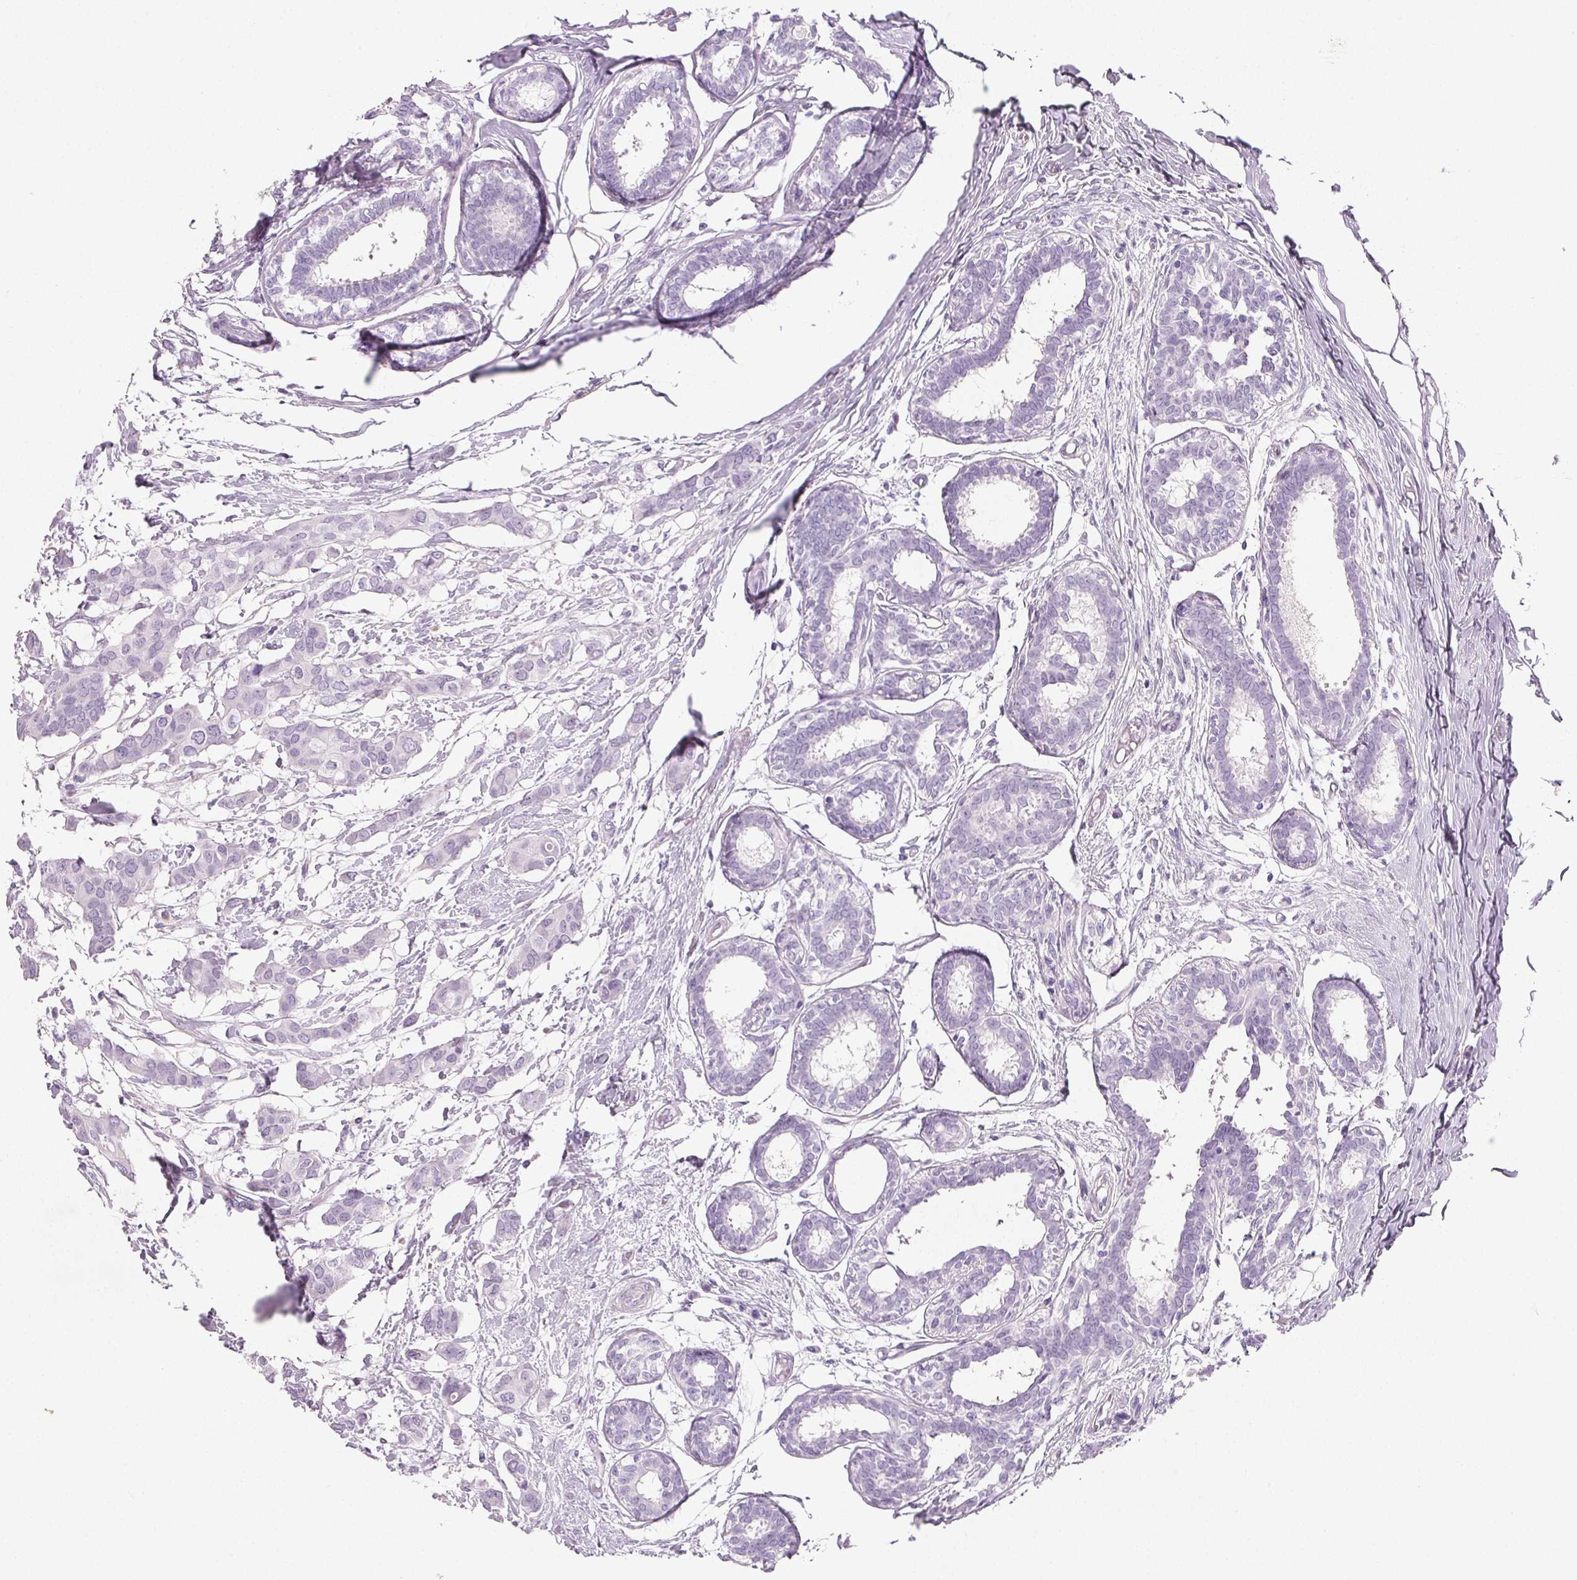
{"staining": {"intensity": "negative", "quantity": "none", "location": "none"}, "tissue": "breast cancer", "cell_type": "Tumor cells", "image_type": "cancer", "snomed": [{"axis": "morphology", "description": "Duct carcinoma"}, {"axis": "topography", "description": "Breast"}], "caption": "IHC of human invasive ductal carcinoma (breast) reveals no positivity in tumor cells. (DAB (3,3'-diaminobenzidine) immunohistochemistry (IHC) visualized using brightfield microscopy, high magnification).", "gene": "PRSS3", "patient": {"sex": "female", "age": 62}}